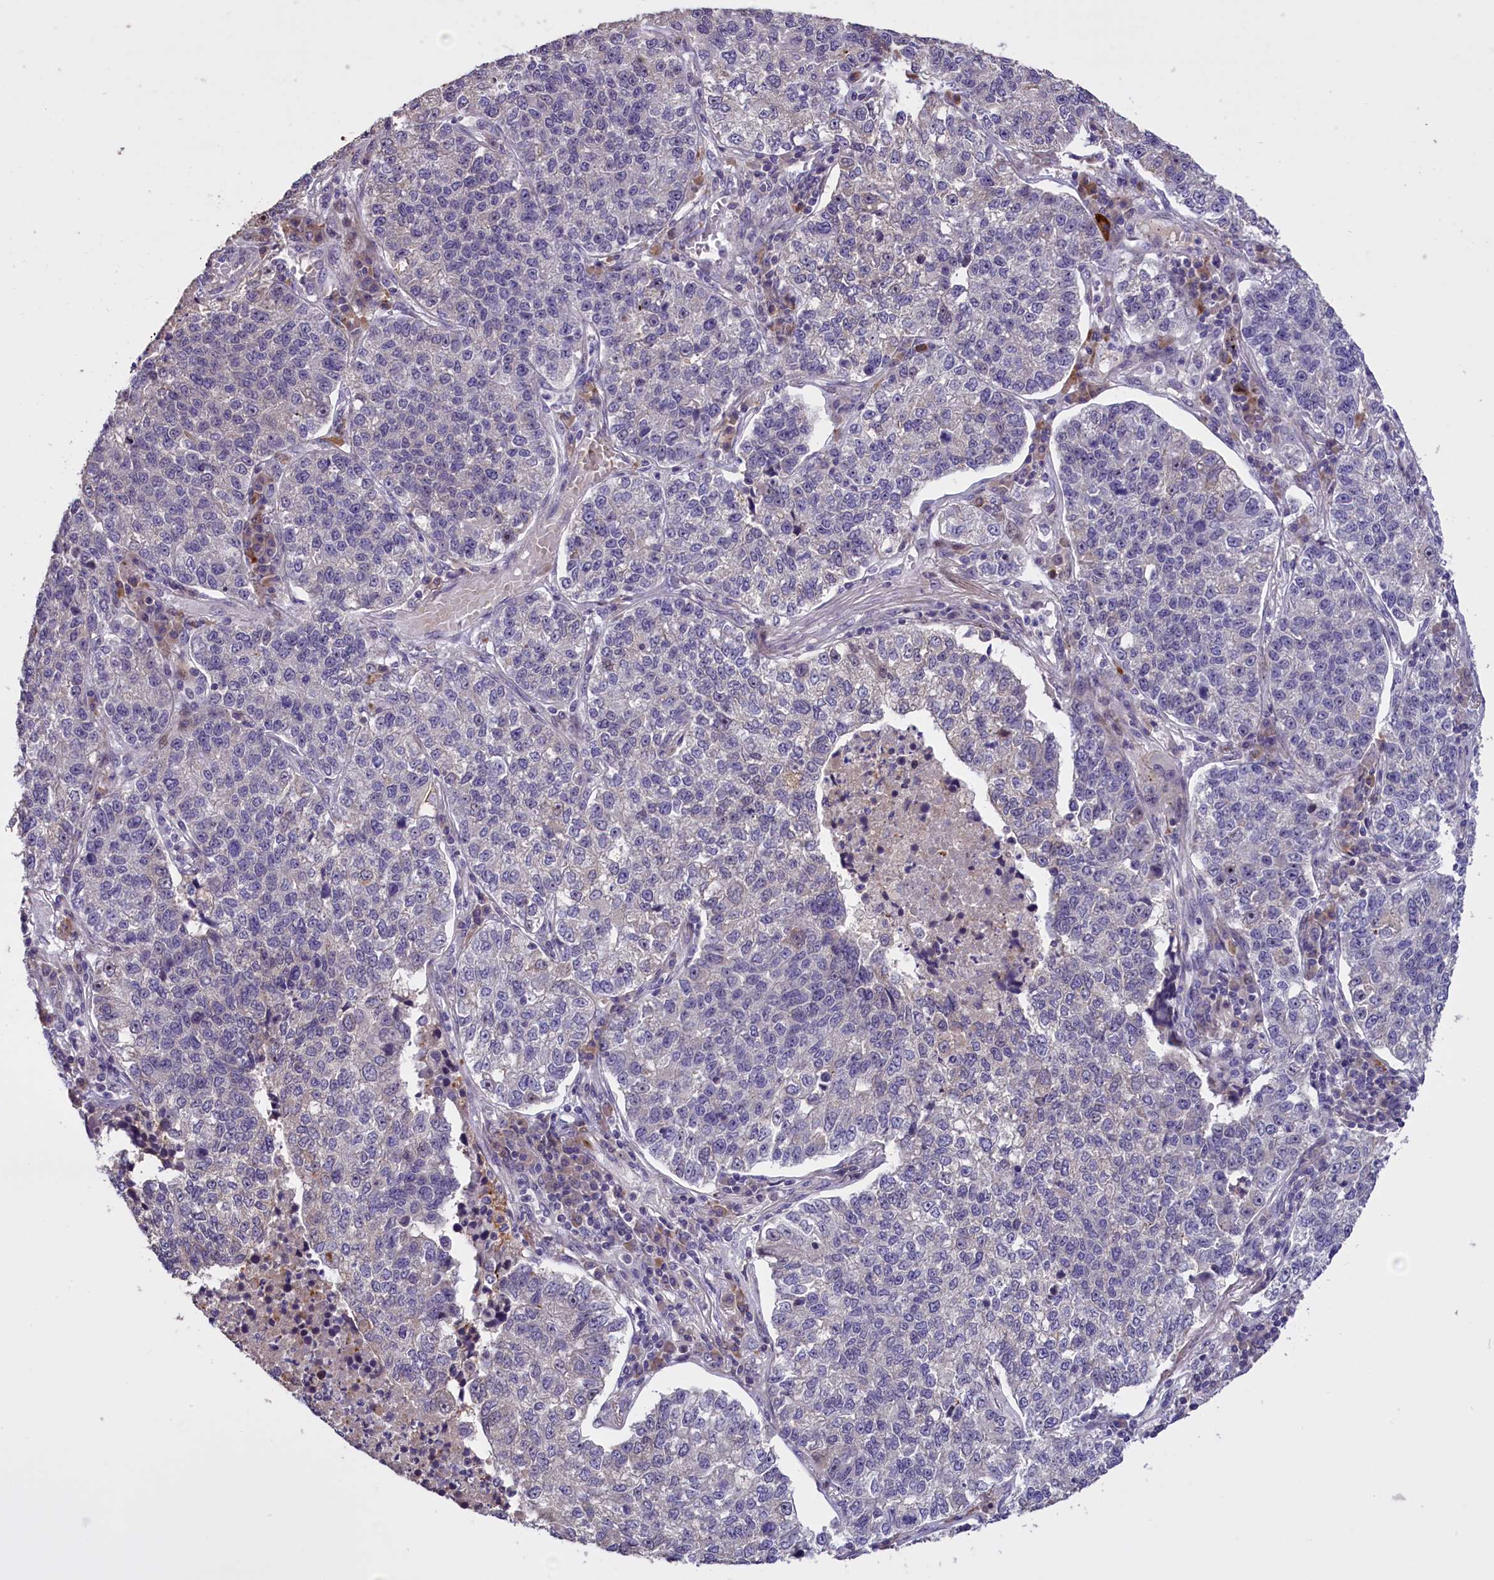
{"staining": {"intensity": "negative", "quantity": "none", "location": "none"}, "tissue": "lung cancer", "cell_type": "Tumor cells", "image_type": "cancer", "snomed": [{"axis": "morphology", "description": "Adenocarcinoma, NOS"}, {"axis": "topography", "description": "Lung"}], "caption": "An immunohistochemistry photomicrograph of lung adenocarcinoma is shown. There is no staining in tumor cells of lung adenocarcinoma.", "gene": "ENHO", "patient": {"sex": "male", "age": 49}}